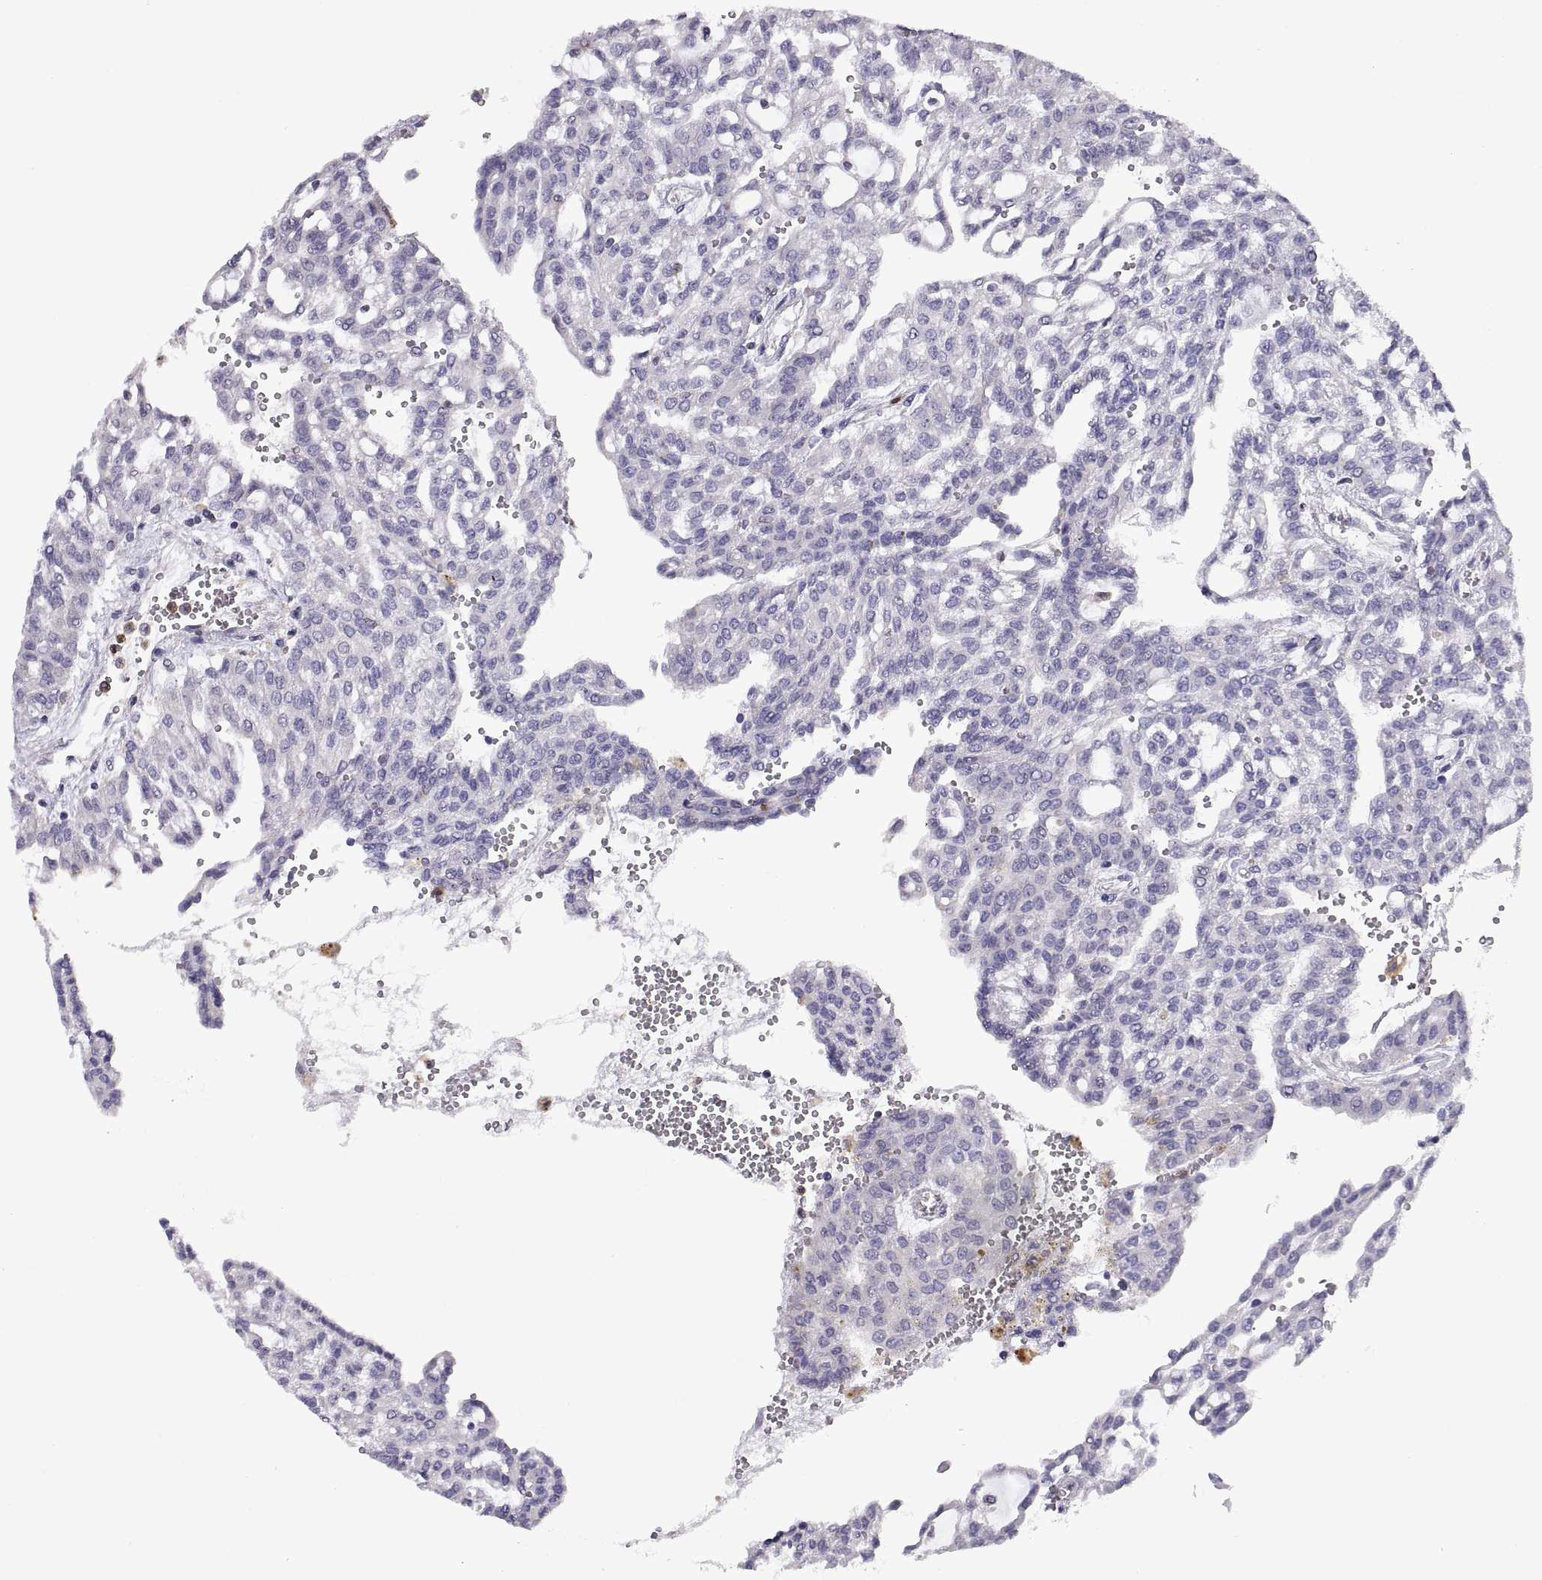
{"staining": {"intensity": "negative", "quantity": "none", "location": "none"}, "tissue": "renal cancer", "cell_type": "Tumor cells", "image_type": "cancer", "snomed": [{"axis": "morphology", "description": "Adenocarcinoma, NOS"}, {"axis": "topography", "description": "Kidney"}], "caption": "Tumor cells are negative for protein expression in human renal cancer.", "gene": "DOK3", "patient": {"sex": "male", "age": 63}}